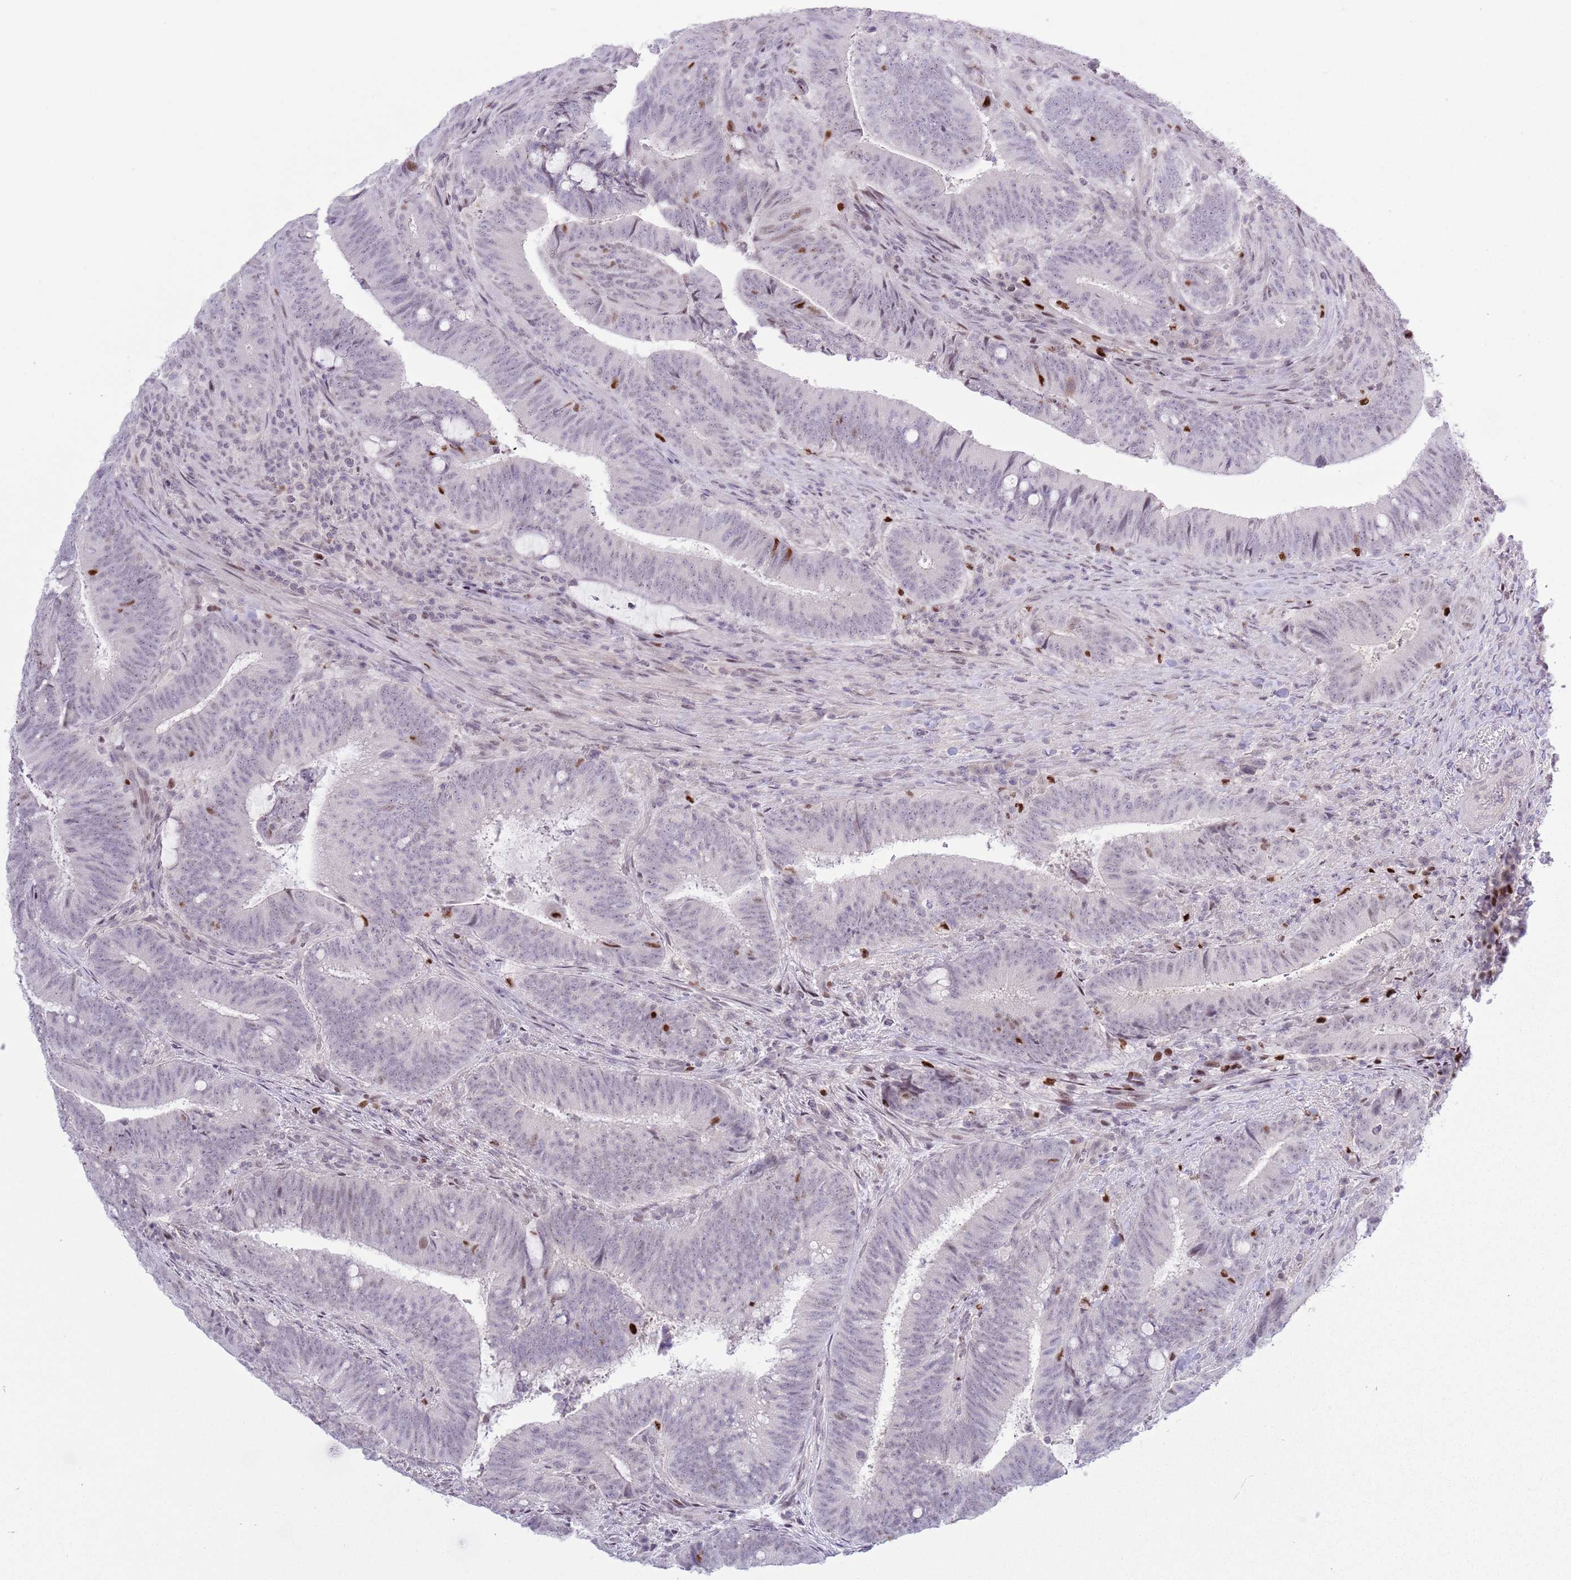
{"staining": {"intensity": "strong", "quantity": "<25%", "location": "nuclear"}, "tissue": "colorectal cancer", "cell_type": "Tumor cells", "image_type": "cancer", "snomed": [{"axis": "morphology", "description": "Adenocarcinoma, NOS"}, {"axis": "topography", "description": "Colon"}], "caption": "Strong nuclear staining is appreciated in about <25% of tumor cells in colorectal cancer.", "gene": "MFSD10", "patient": {"sex": "female", "age": 43}}